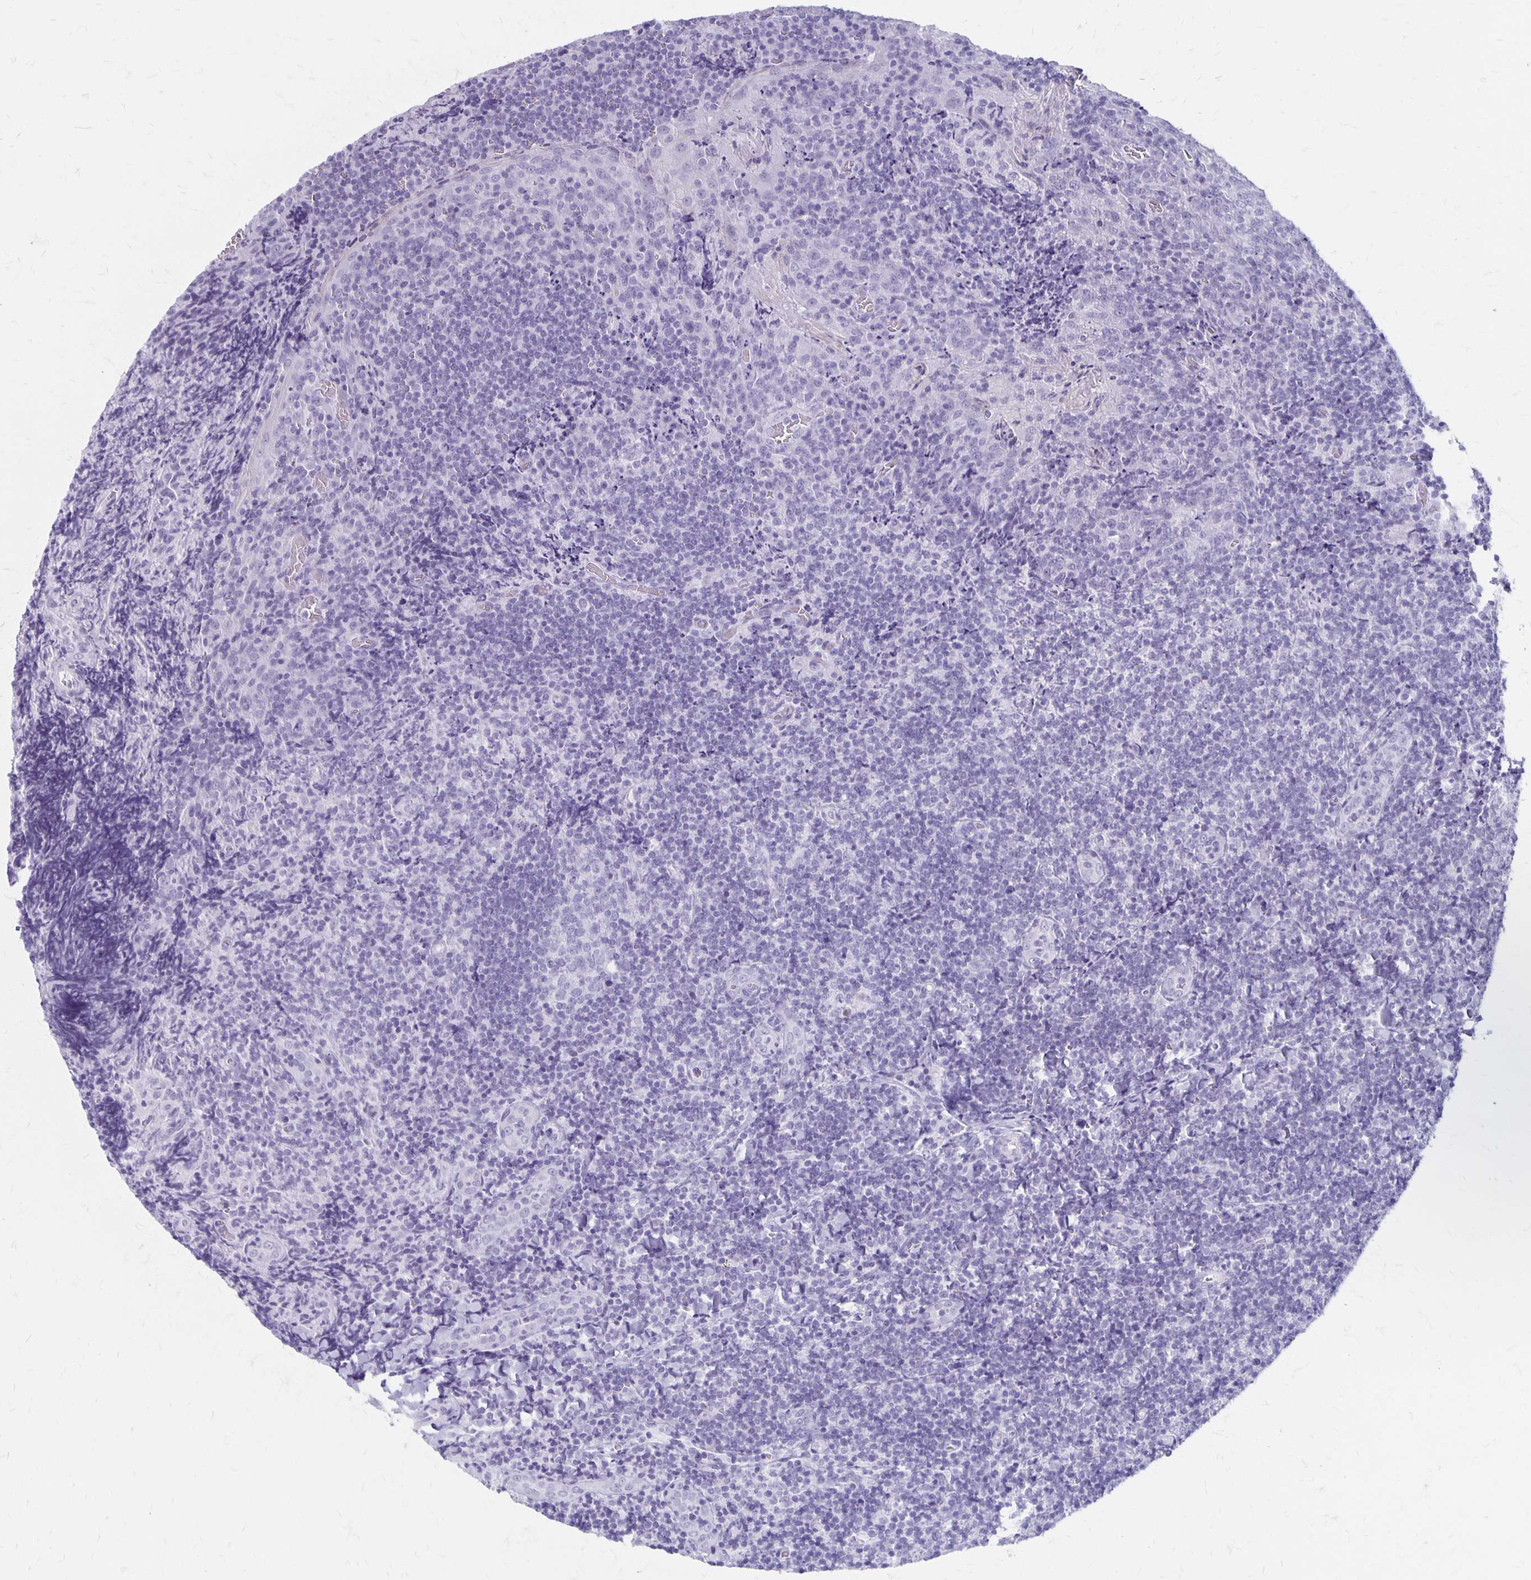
{"staining": {"intensity": "negative", "quantity": "none", "location": "none"}, "tissue": "tonsil", "cell_type": "Germinal center cells", "image_type": "normal", "snomed": [{"axis": "morphology", "description": "Normal tissue, NOS"}, {"axis": "topography", "description": "Tonsil"}], "caption": "Histopathology image shows no protein staining in germinal center cells of unremarkable tonsil.", "gene": "MAGEC2", "patient": {"sex": "male", "age": 17}}